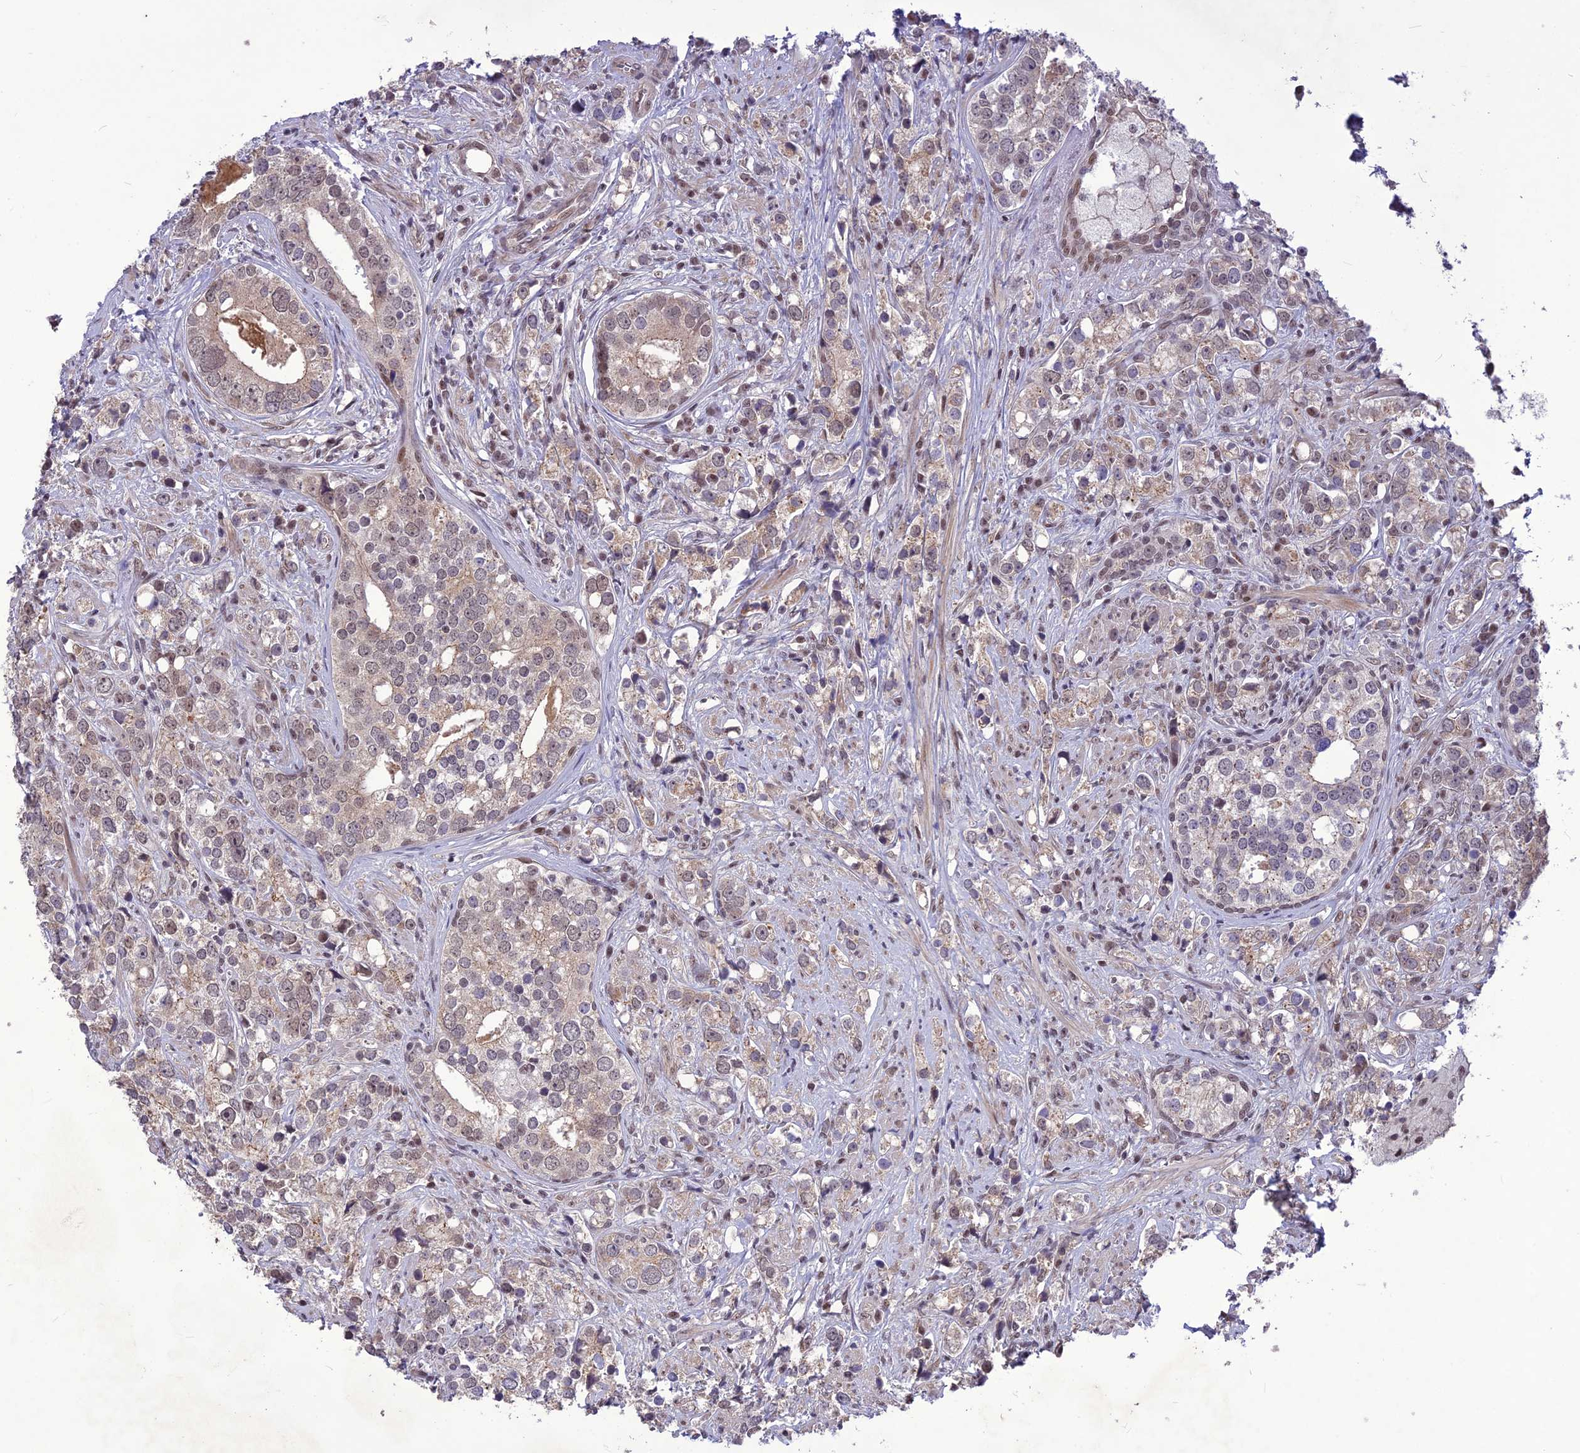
{"staining": {"intensity": "weak", "quantity": "25%-75%", "location": "nuclear"}, "tissue": "prostate cancer", "cell_type": "Tumor cells", "image_type": "cancer", "snomed": [{"axis": "morphology", "description": "Adenocarcinoma, High grade"}, {"axis": "topography", "description": "Prostate"}], "caption": "An image of human prostate adenocarcinoma (high-grade) stained for a protein shows weak nuclear brown staining in tumor cells.", "gene": "DIS3", "patient": {"sex": "male", "age": 71}}